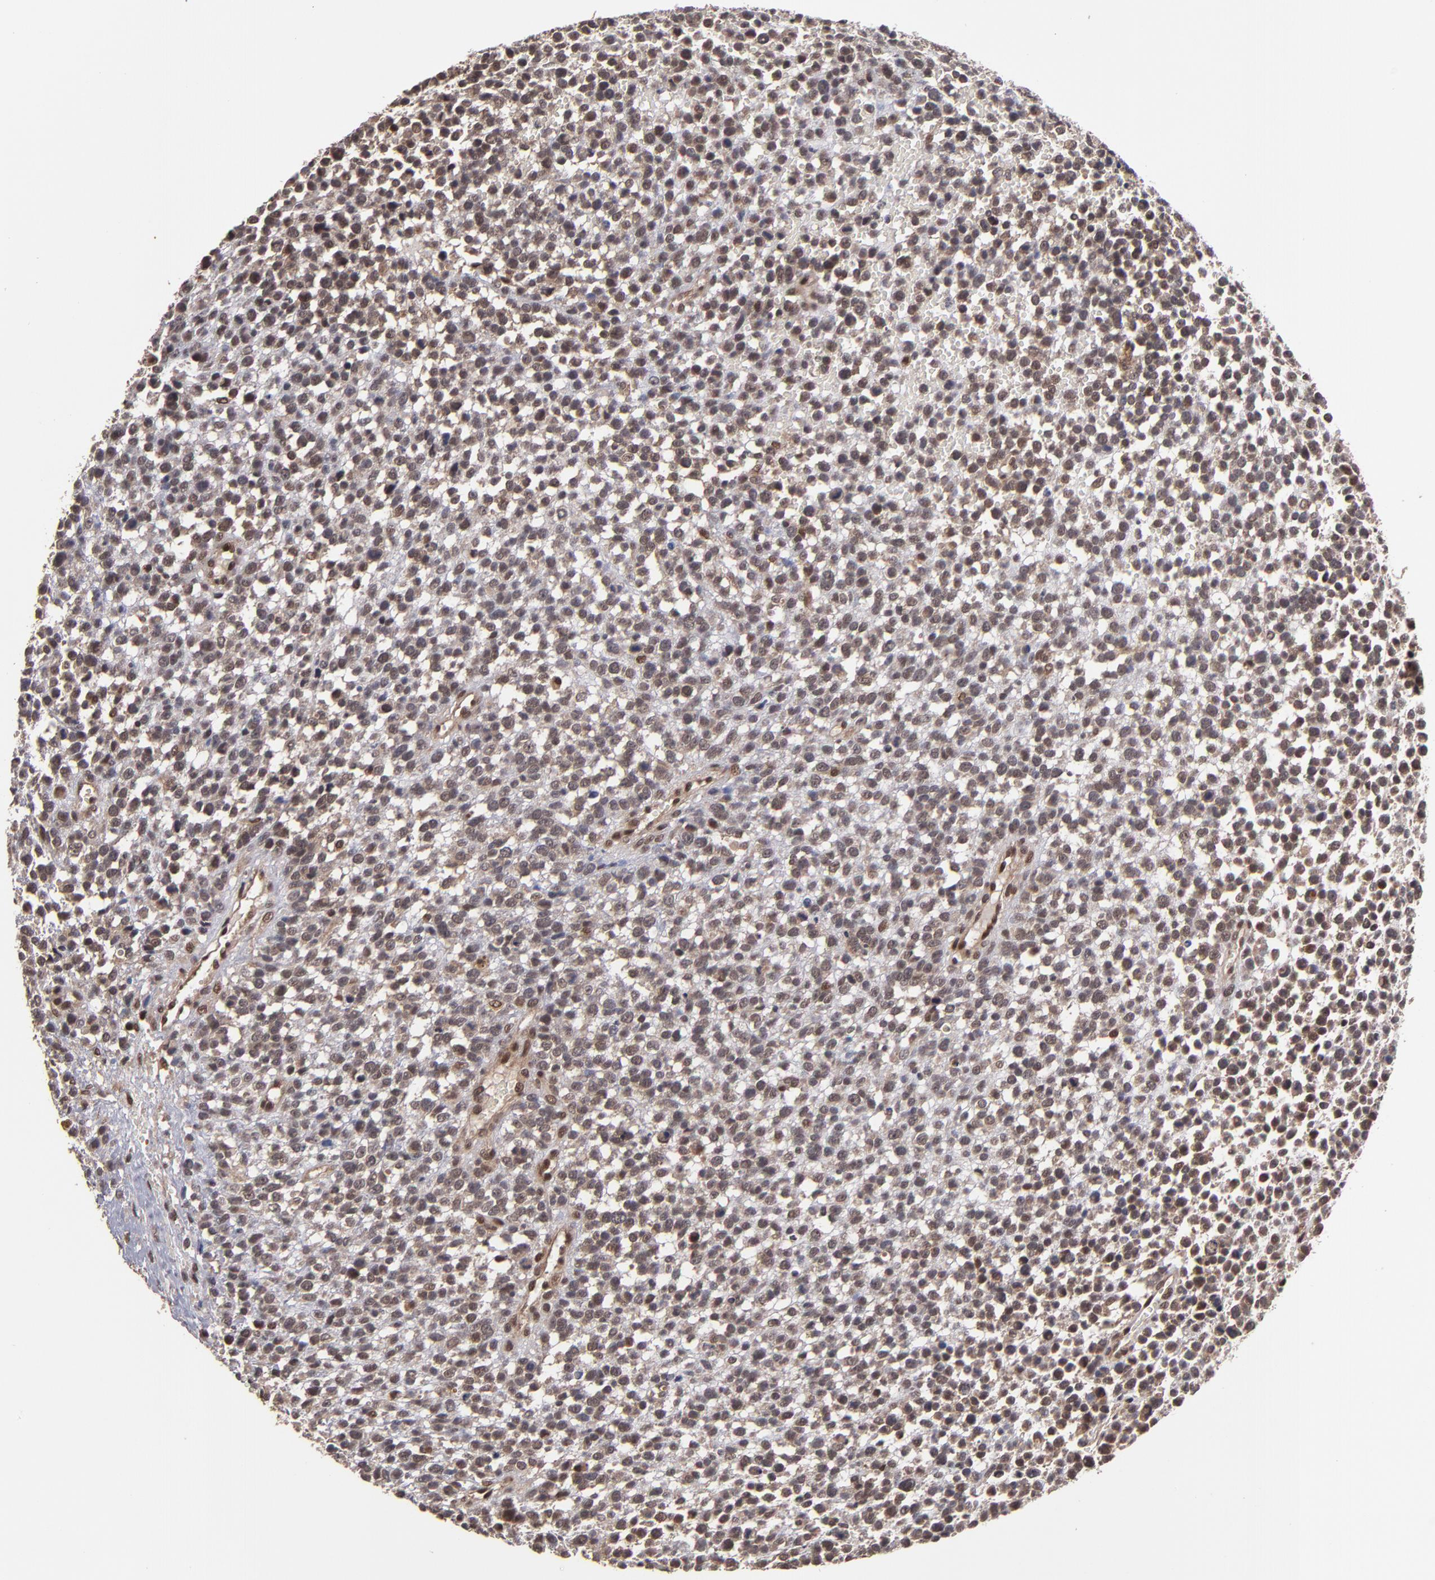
{"staining": {"intensity": "weak", "quantity": "25%-75%", "location": "cytoplasmic/membranous"}, "tissue": "glioma", "cell_type": "Tumor cells", "image_type": "cancer", "snomed": [{"axis": "morphology", "description": "Glioma, malignant, High grade"}, {"axis": "topography", "description": "Brain"}], "caption": "Malignant high-grade glioma stained with a protein marker exhibits weak staining in tumor cells.", "gene": "CUL5", "patient": {"sex": "male", "age": 66}}